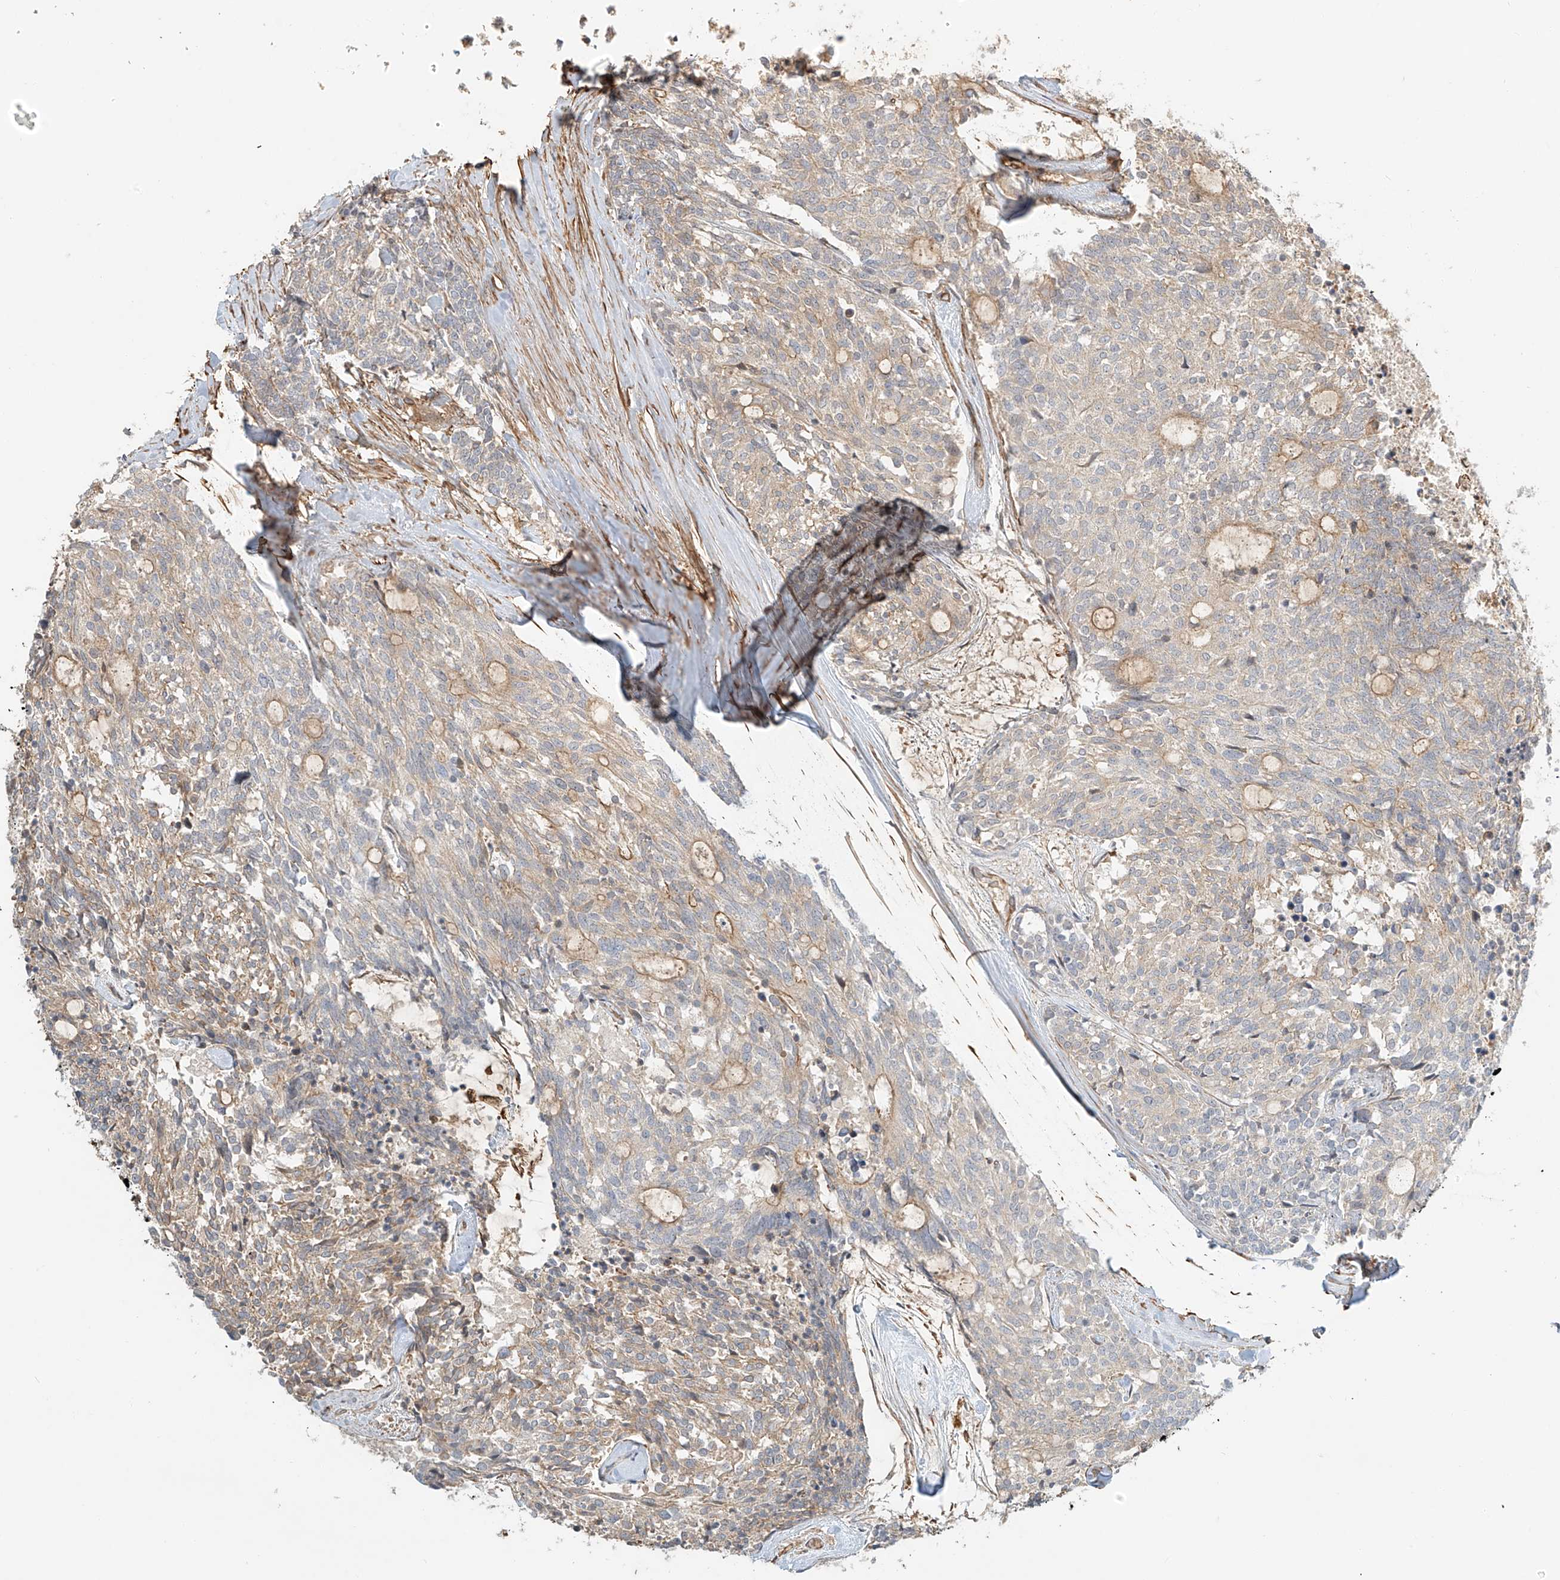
{"staining": {"intensity": "negative", "quantity": "none", "location": "none"}, "tissue": "carcinoid", "cell_type": "Tumor cells", "image_type": "cancer", "snomed": [{"axis": "morphology", "description": "Carcinoid, malignant, NOS"}, {"axis": "topography", "description": "Pancreas"}], "caption": "High magnification brightfield microscopy of carcinoid (malignant) stained with DAB (brown) and counterstained with hematoxylin (blue): tumor cells show no significant expression.", "gene": "CSMD3", "patient": {"sex": "female", "age": 54}}